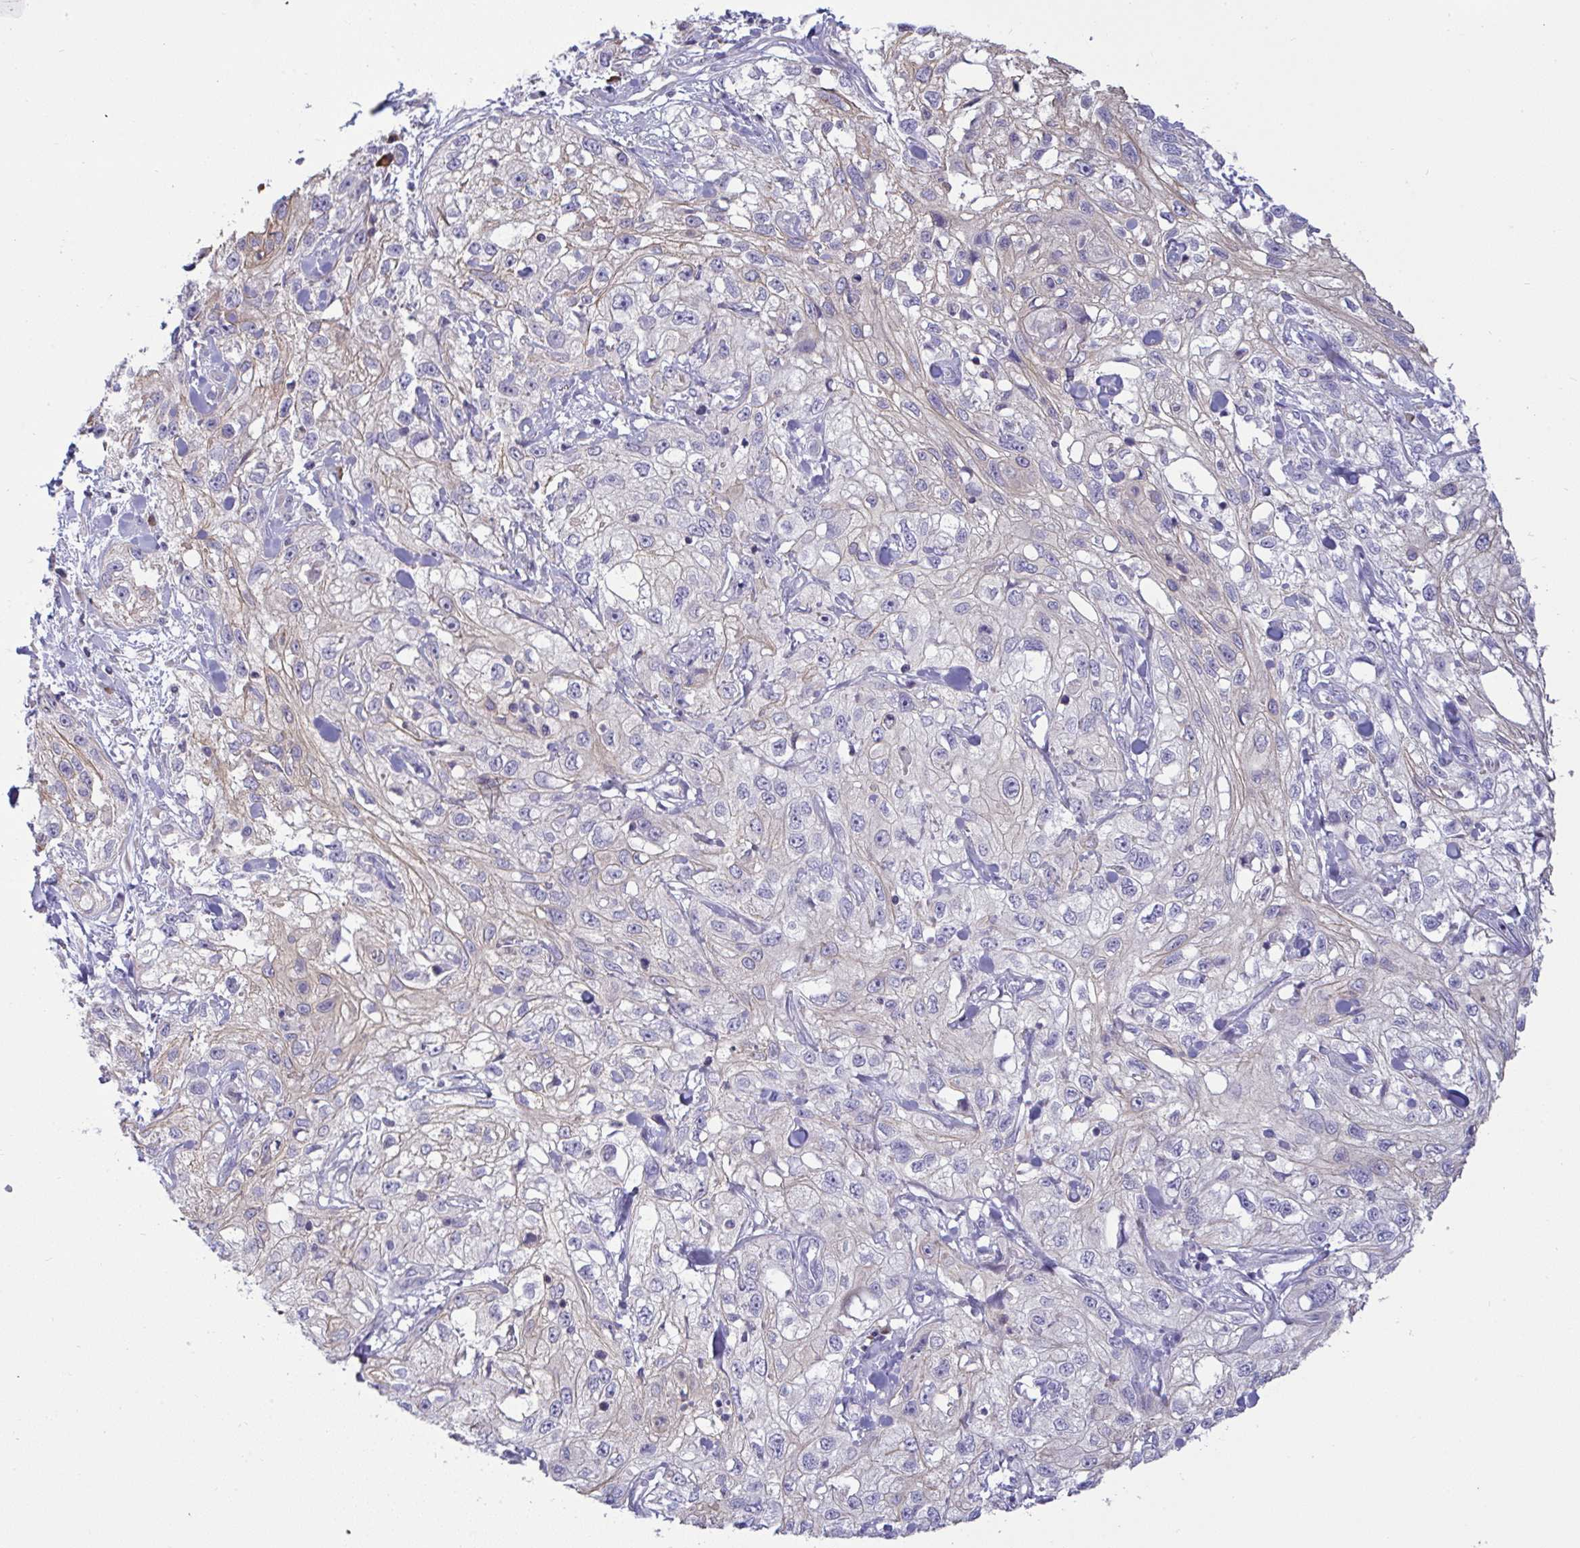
{"staining": {"intensity": "negative", "quantity": "none", "location": "none"}, "tissue": "skin cancer", "cell_type": "Tumor cells", "image_type": "cancer", "snomed": [{"axis": "morphology", "description": "Squamous cell carcinoma, NOS"}, {"axis": "topography", "description": "Skin"}, {"axis": "topography", "description": "Vulva"}], "caption": "Immunohistochemistry histopathology image of human skin cancer stained for a protein (brown), which exhibits no positivity in tumor cells. Brightfield microscopy of immunohistochemistry (IHC) stained with DAB (brown) and hematoxylin (blue), captured at high magnification.", "gene": "TMEM41A", "patient": {"sex": "female", "age": 86}}